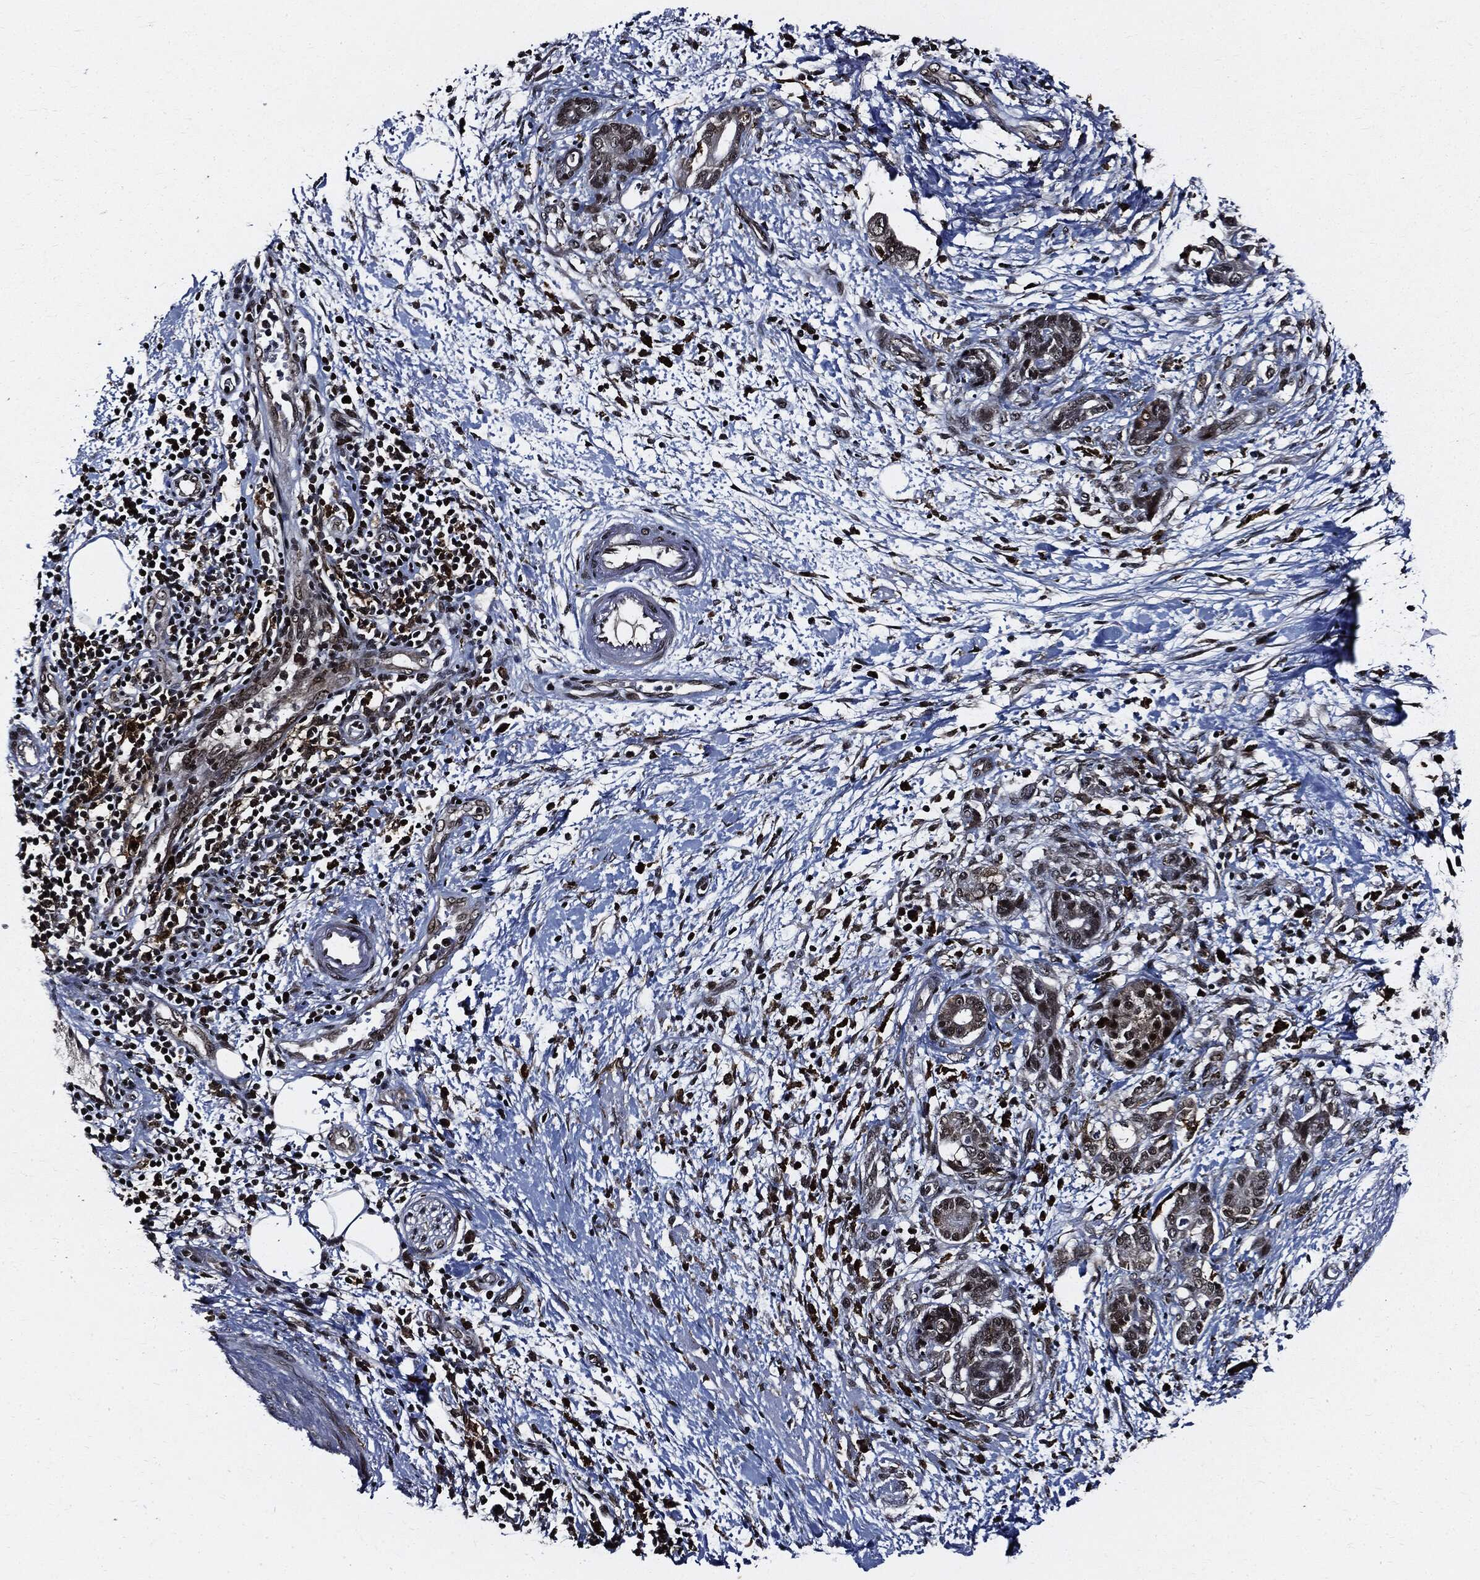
{"staining": {"intensity": "moderate", "quantity": "25%-75%", "location": "cytoplasmic/membranous,nuclear"}, "tissue": "pancreatic cancer", "cell_type": "Tumor cells", "image_type": "cancer", "snomed": [{"axis": "morphology", "description": "Adenocarcinoma, NOS"}, {"axis": "topography", "description": "Pancreas"}], "caption": "Pancreatic cancer (adenocarcinoma) tissue exhibits moderate cytoplasmic/membranous and nuclear expression in about 25%-75% of tumor cells, visualized by immunohistochemistry.", "gene": "SUGT1", "patient": {"sex": "female", "age": 73}}